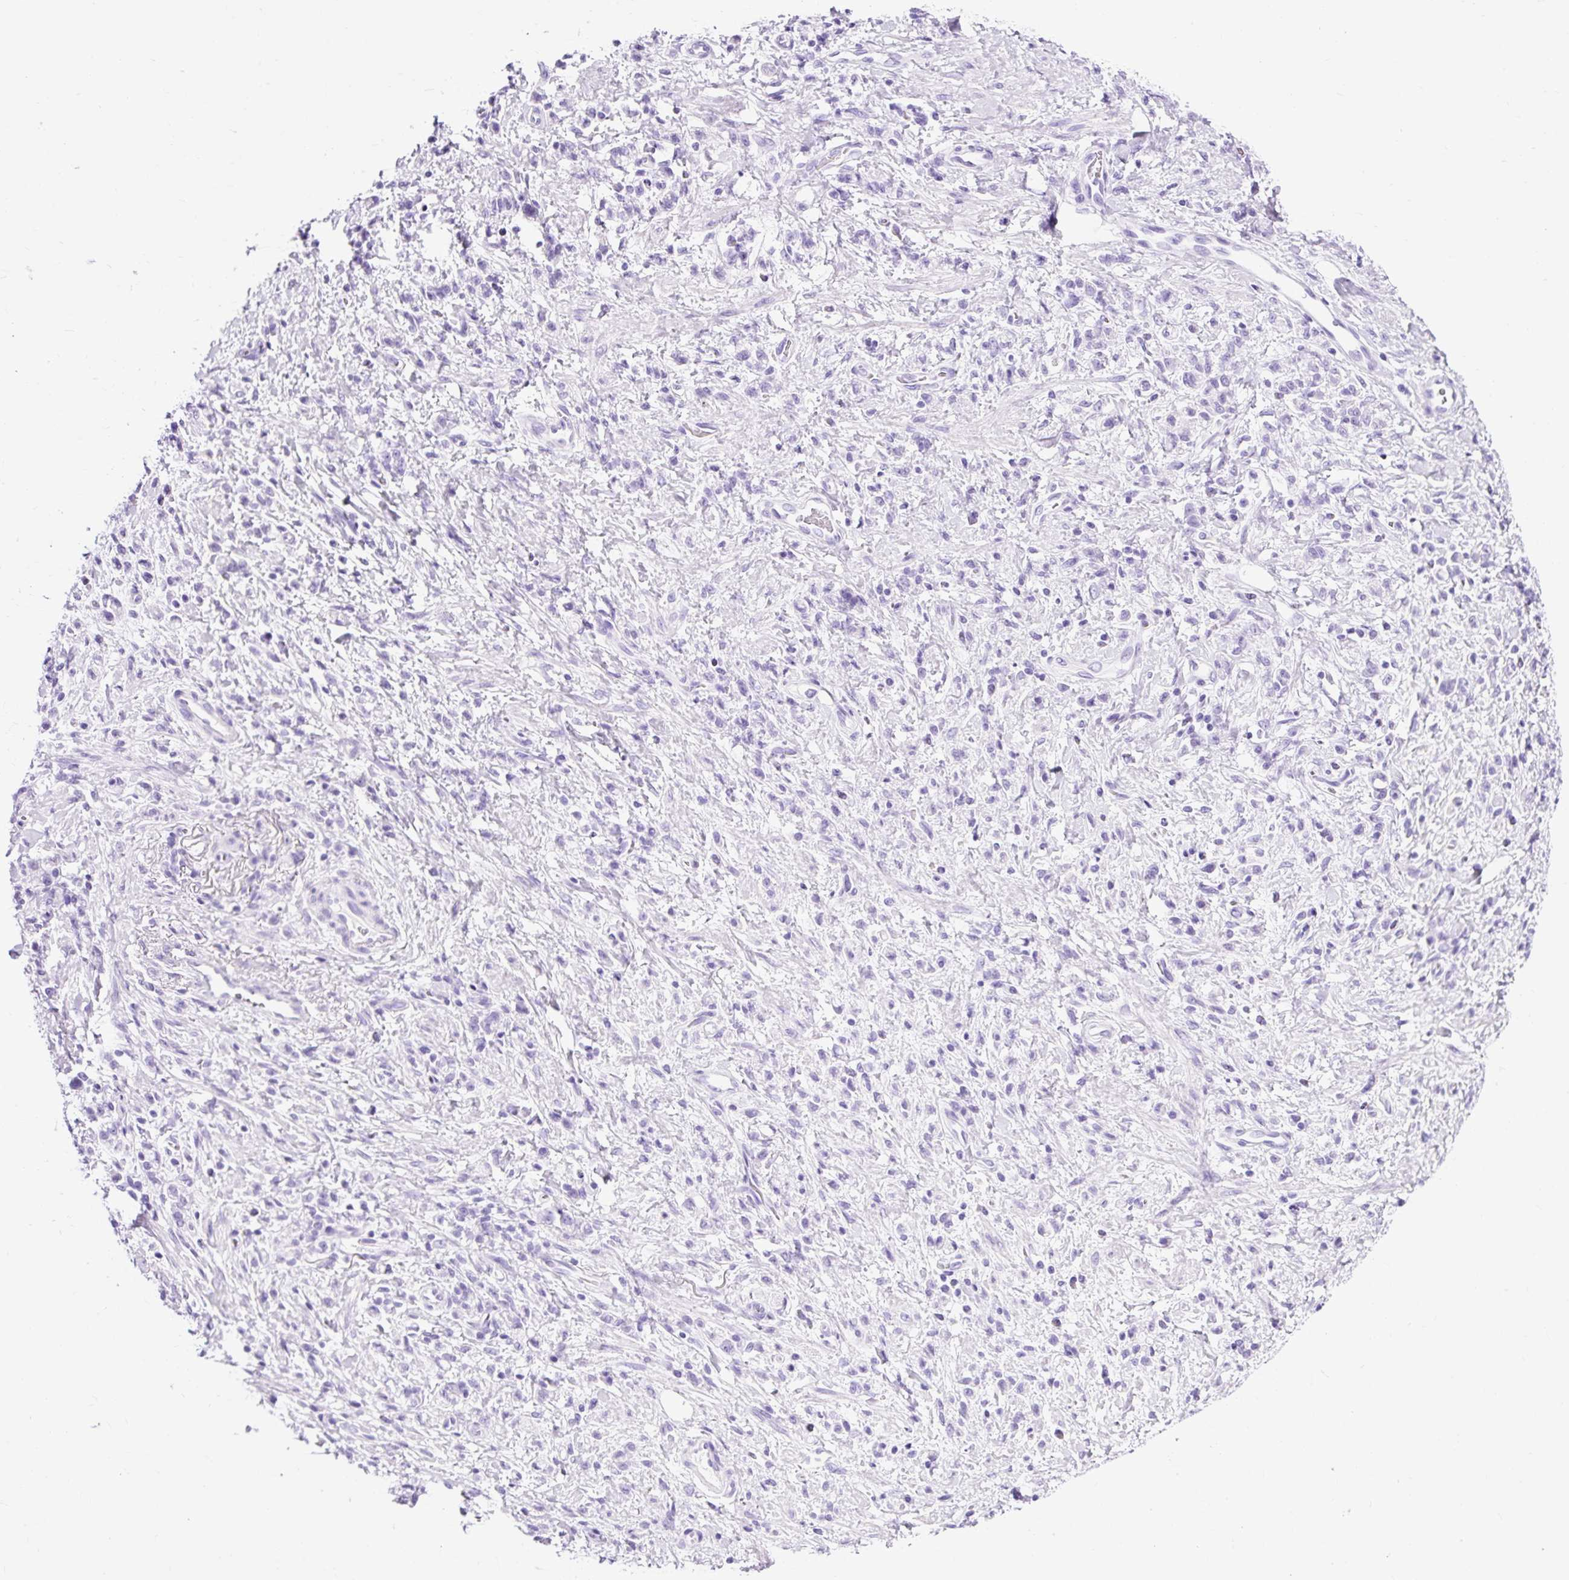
{"staining": {"intensity": "negative", "quantity": "none", "location": "none"}, "tissue": "stomach cancer", "cell_type": "Tumor cells", "image_type": "cancer", "snomed": [{"axis": "morphology", "description": "Adenocarcinoma, NOS"}, {"axis": "topography", "description": "Stomach"}], "caption": "Immunohistochemistry (IHC) histopathology image of human adenocarcinoma (stomach) stained for a protein (brown), which exhibits no expression in tumor cells.", "gene": "PDIA2", "patient": {"sex": "male", "age": 77}}